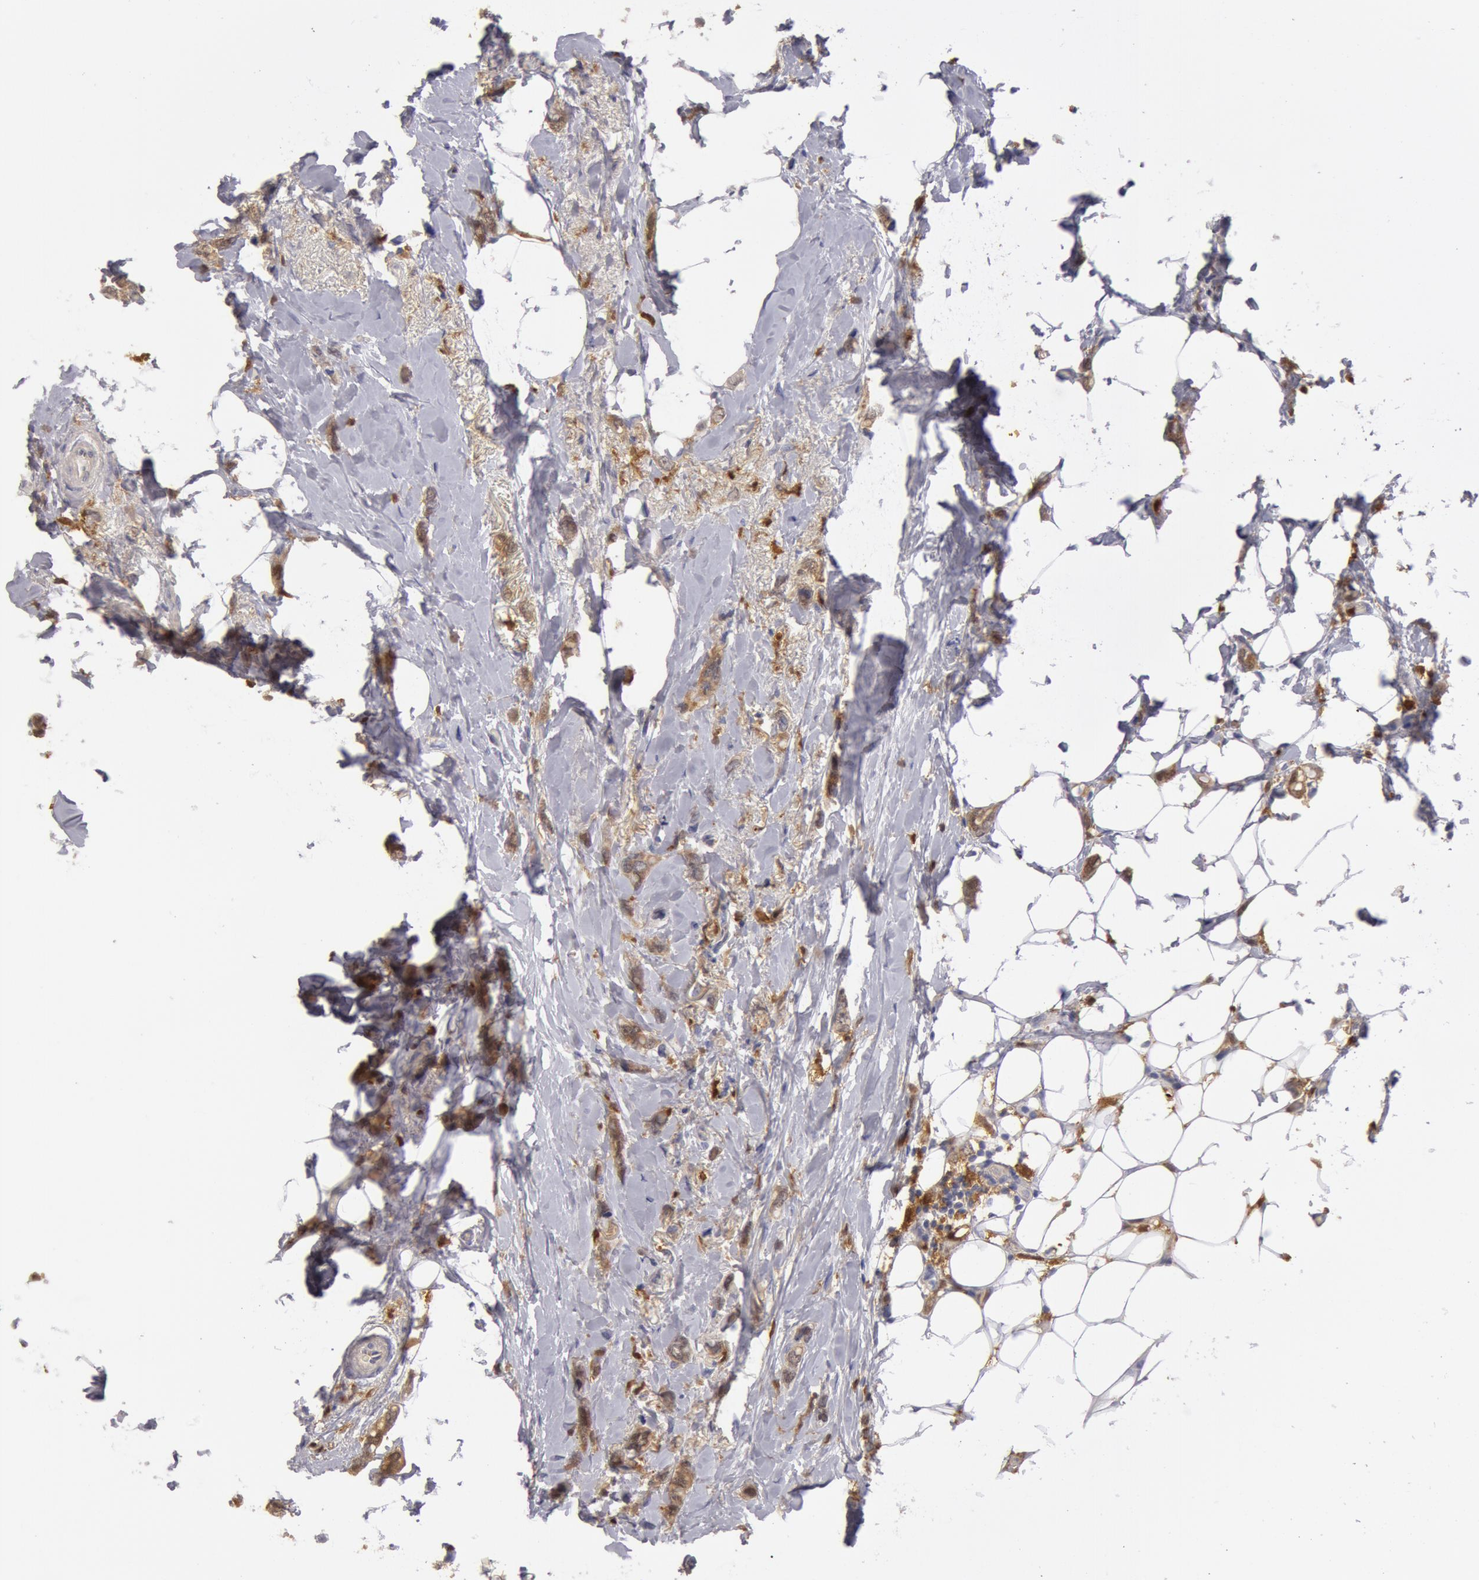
{"staining": {"intensity": "moderate", "quantity": ">75%", "location": "cytoplasmic/membranous"}, "tissue": "breast cancer", "cell_type": "Tumor cells", "image_type": "cancer", "snomed": [{"axis": "morphology", "description": "Duct carcinoma"}, {"axis": "topography", "description": "Breast"}], "caption": "Breast cancer stained with immunohistochemistry shows moderate cytoplasmic/membranous expression in about >75% of tumor cells. (Stains: DAB in brown, nuclei in blue, Microscopy: brightfield microscopy at high magnification).", "gene": "SYK", "patient": {"sex": "female", "age": 72}}